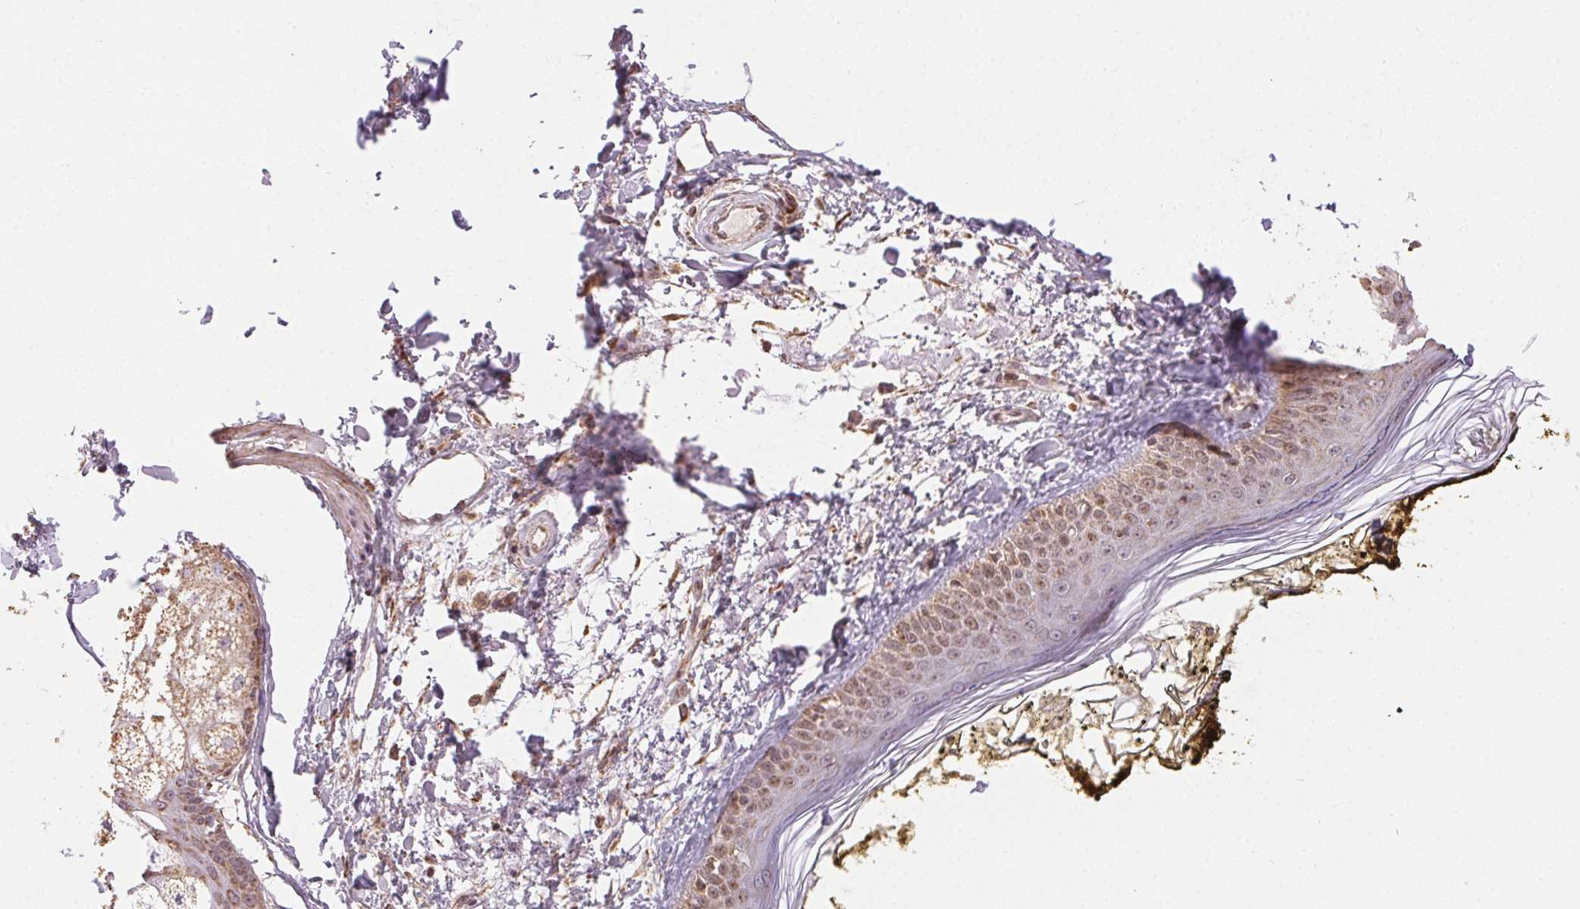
{"staining": {"intensity": "weak", "quantity": "25%-75%", "location": "nuclear"}, "tissue": "skin", "cell_type": "Fibroblasts", "image_type": "normal", "snomed": [{"axis": "morphology", "description": "Normal tissue, NOS"}, {"axis": "topography", "description": "Skin"}], "caption": "Human skin stained with a protein marker shows weak staining in fibroblasts.", "gene": "PIWIL4", "patient": {"sex": "male", "age": 76}}